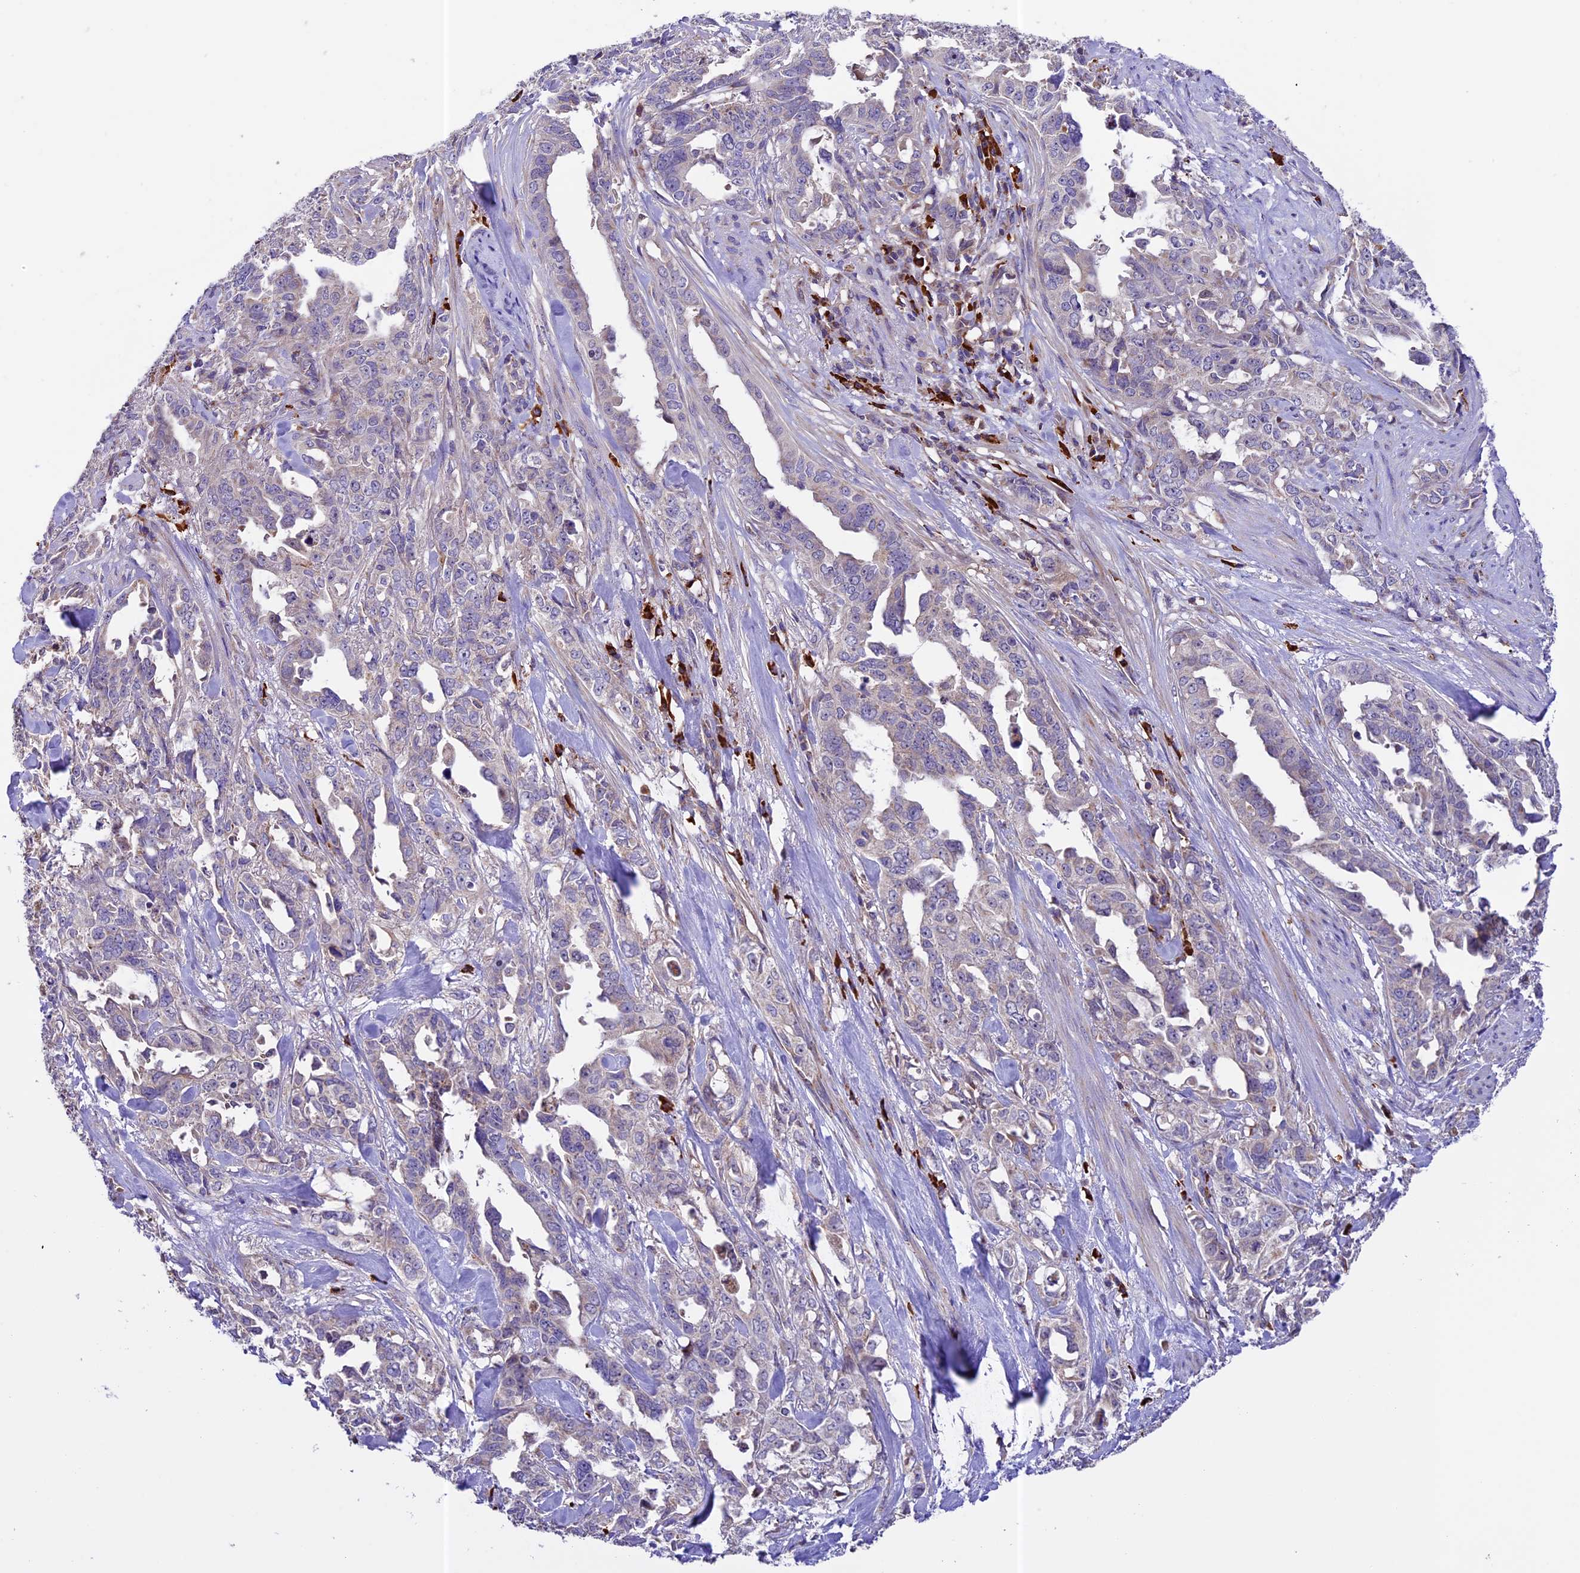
{"staining": {"intensity": "negative", "quantity": "none", "location": "none"}, "tissue": "endometrial cancer", "cell_type": "Tumor cells", "image_type": "cancer", "snomed": [{"axis": "morphology", "description": "Adenocarcinoma, NOS"}, {"axis": "topography", "description": "Endometrium"}], "caption": "The image exhibits no significant staining in tumor cells of adenocarcinoma (endometrial).", "gene": "METTL22", "patient": {"sex": "female", "age": 65}}